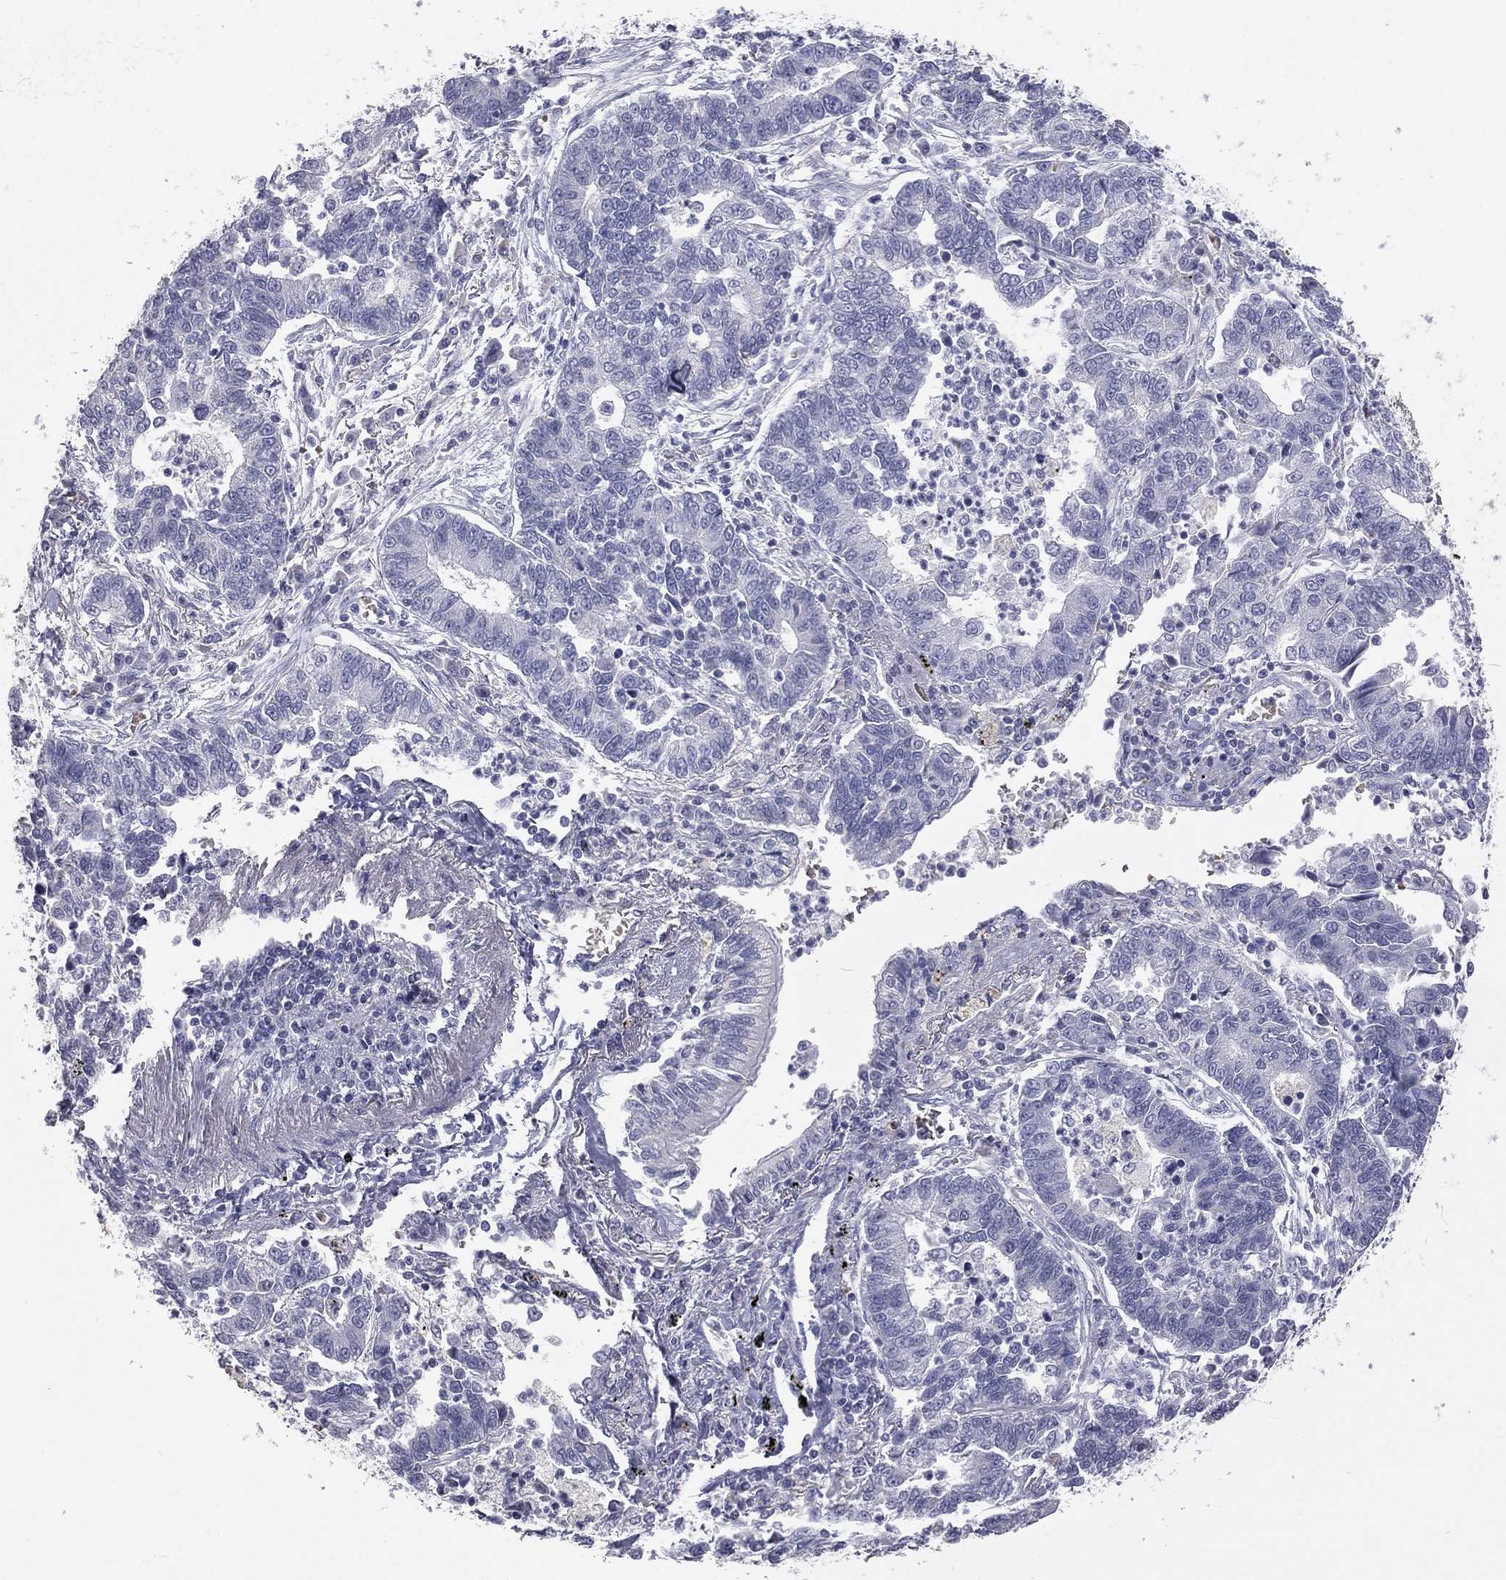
{"staining": {"intensity": "negative", "quantity": "none", "location": "none"}, "tissue": "lung cancer", "cell_type": "Tumor cells", "image_type": "cancer", "snomed": [{"axis": "morphology", "description": "Adenocarcinoma, NOS"}, {"axis": "topography", "description": "Lung"}], "caption": "Micrograph shows no significant protein expression in tumor cells of lung adenocarcinoma.", "gene": "ESX1", "patient": {"sex": "female", "age": 57}}